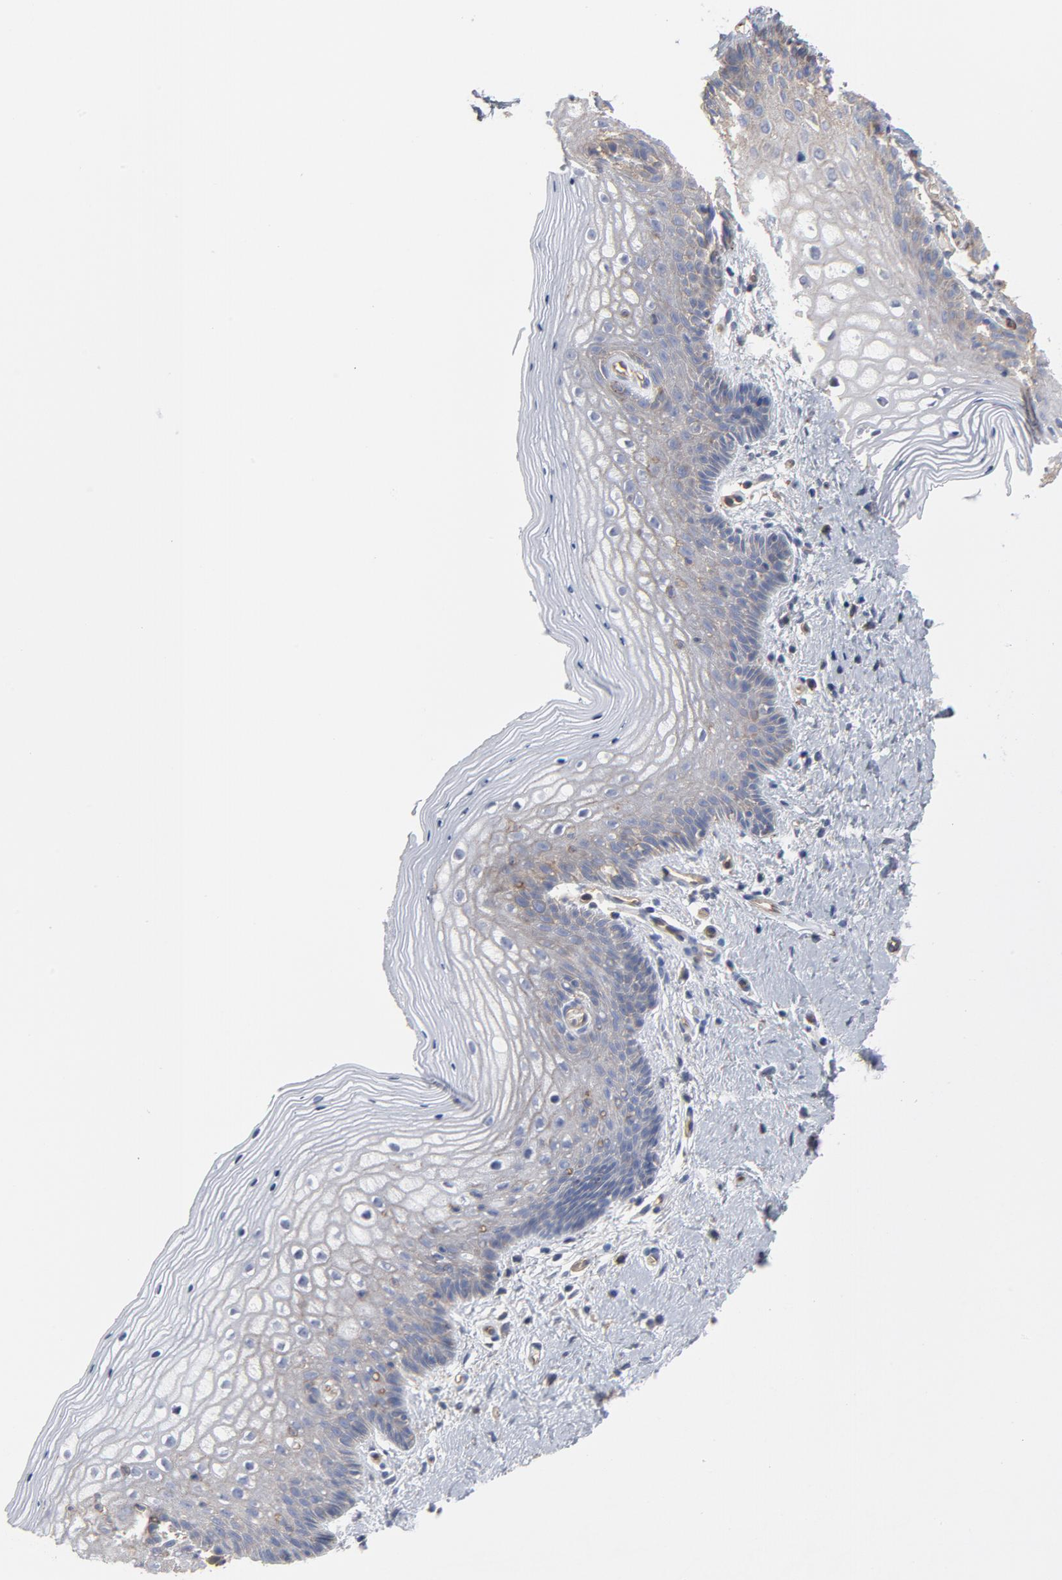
{"staining": {"intensity": "weak", "quantity": "<25%", "location": "cytoplasmic/membranous"}, "tissue": "vagina", "cell_type": "Squamous epithelial cells", "image_type": "normal", "snomed": [{"axis": "morphology", "description": "Normal tissue, NOS"}, {"axis": "topography", "description": "Vagina"}], "caption": "Immunohistochemical staining of normal vagina shows no significant expression in squamous epithelial cells. The staining was performed using DAB (3,3'-diaminobenzidine) to visualize the protein expression in brown, while the nuclei were stained in blue with hematoxylin (Magnification: 20x).", "gene": "OXA1L", "patient": {"sex": "female", "age": 46}}